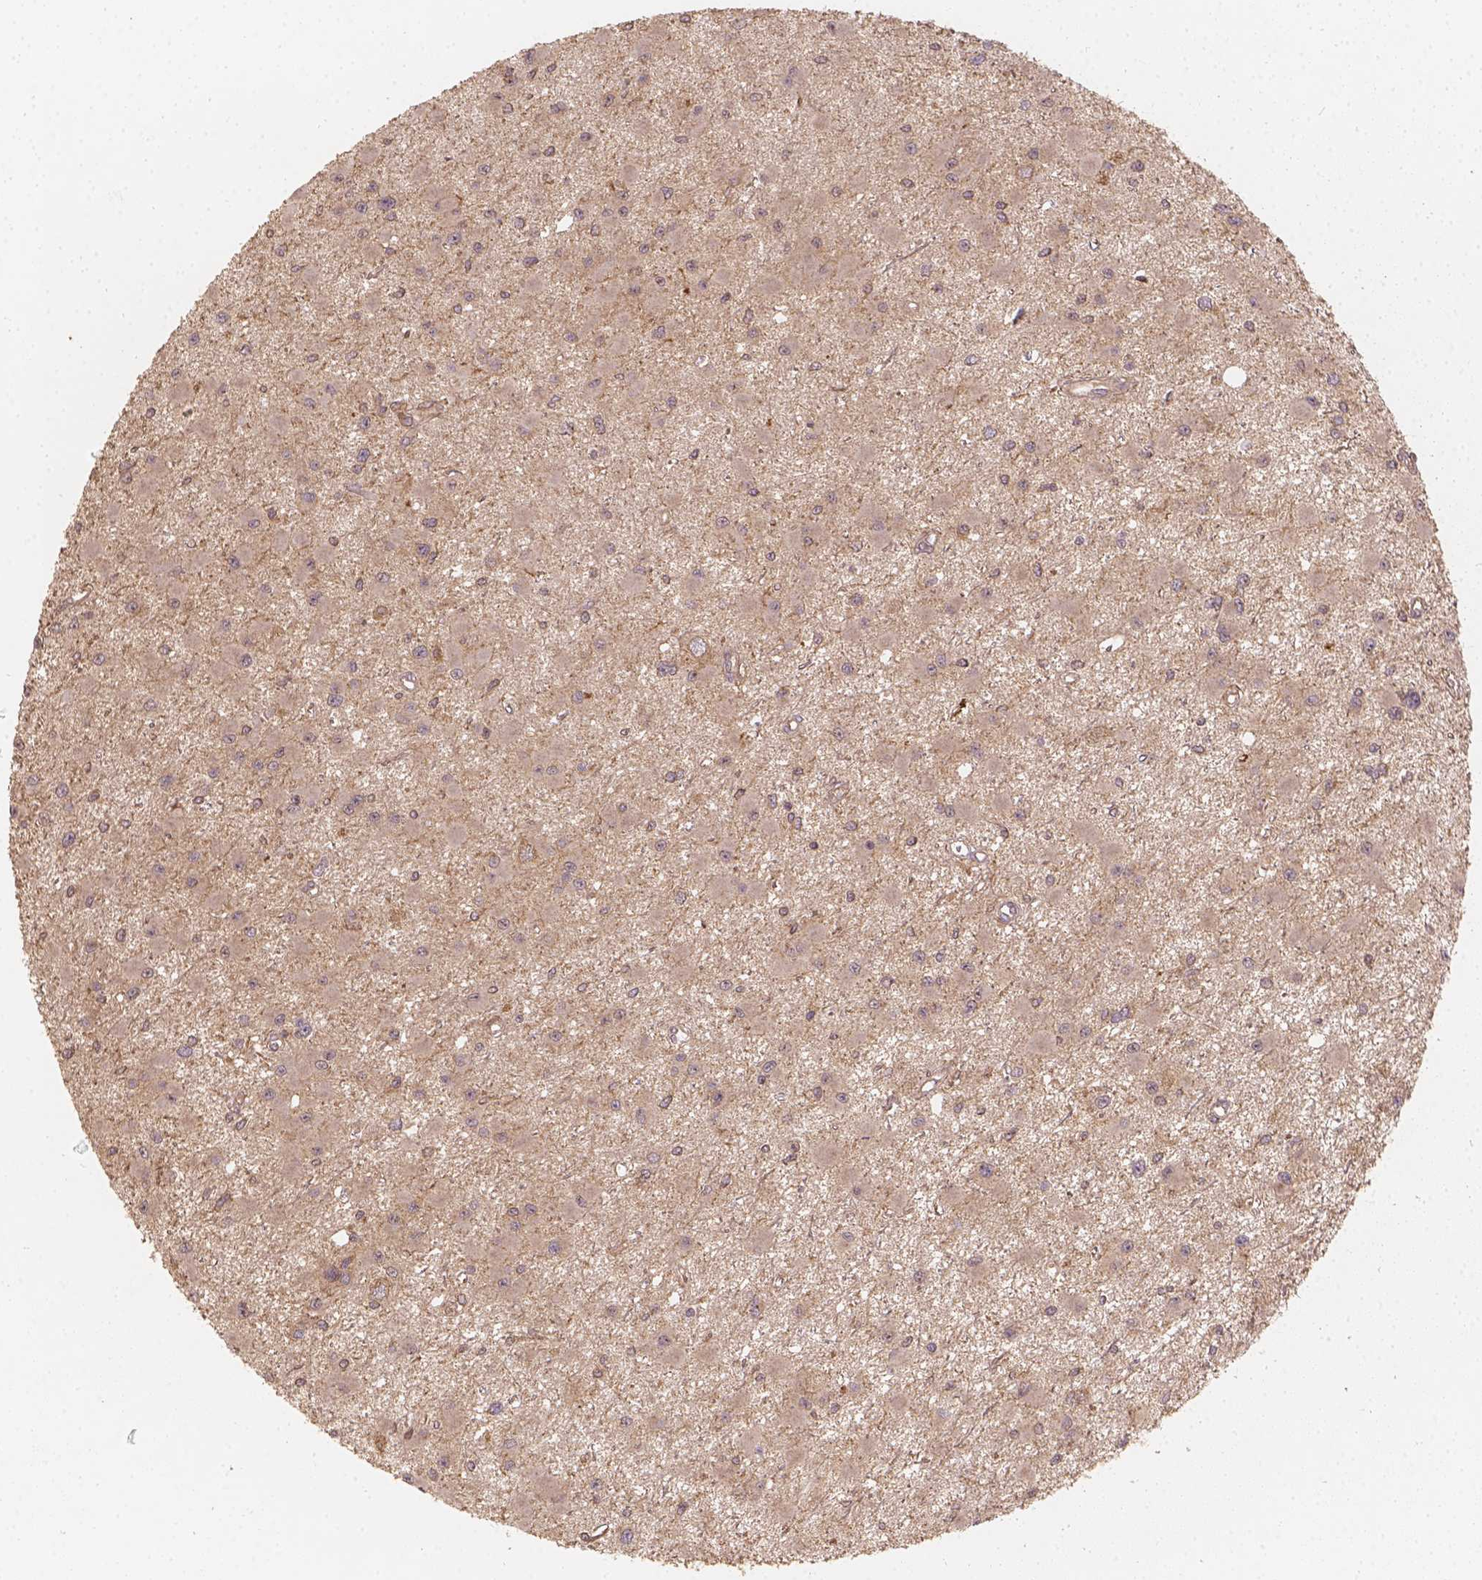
{"staining": {"intensity": "weak", "quantity": ">75%", "location": "cytoplasmic/membranous"}, "tissue": "glioma", "cell_type": "Tumor cells", "image_type": "cancer", "snomed": [{"axis": "morphology", "description": "Glioma, malignant, High grade"}, {"axis": "topography", "description": "Brain"}], "caption": "An immunohistochemistry (IHC) photomicrograph of neoplastic tissue is shown. Protein staining in brown labels weak cytoplasmic/membranous positivity in malignant high-grade glioma within tumor cells. The staining was performed using DAB (3,3'-diaminobenzidine), with brown indicating positive protein expression. Nuclei are stained blue with hematoxylin.", "gene": "XPR1", "patient": {"sex": "male", "age": 54}}